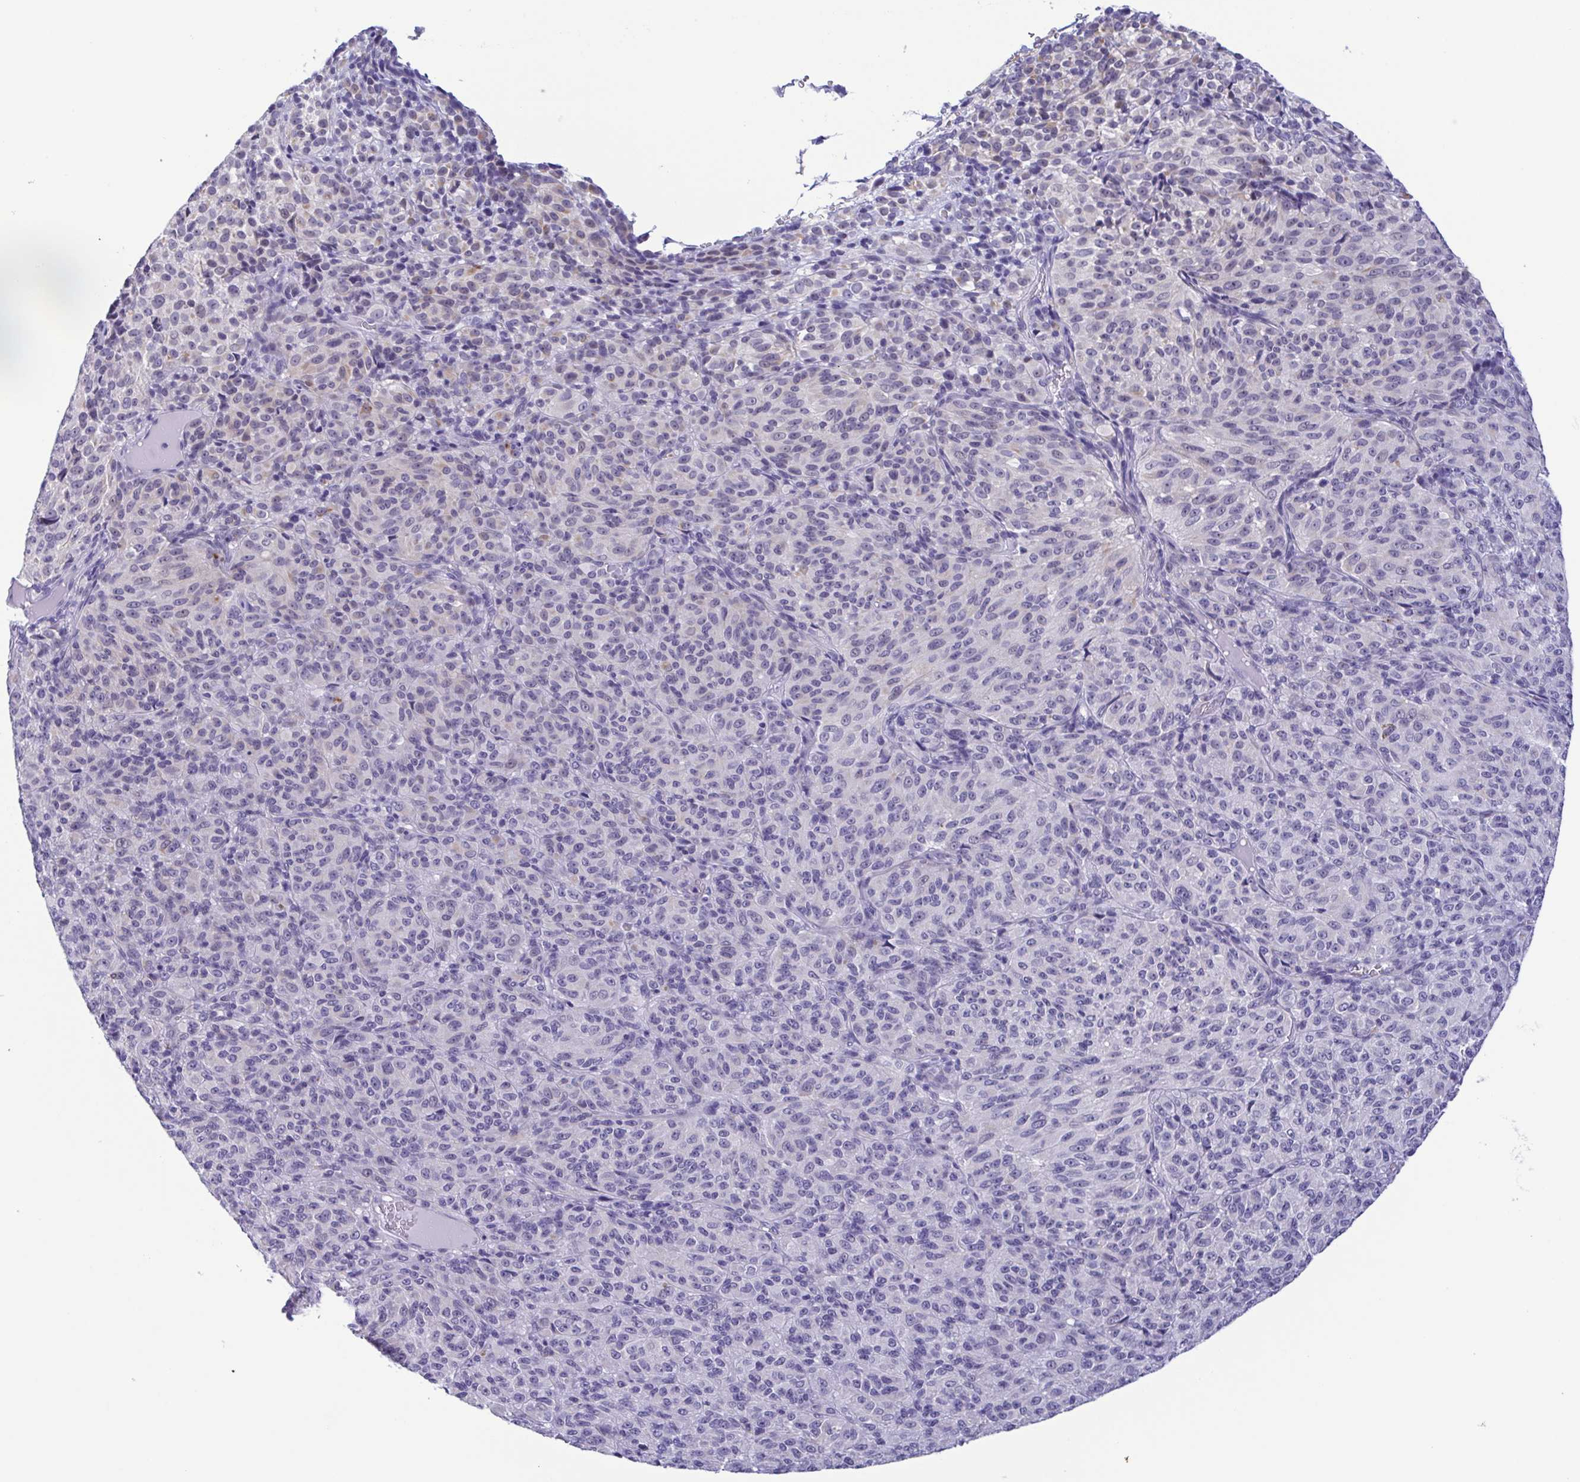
{"staining": {"intensity": "negative", "quantity": "none", "location": "none"}, "tissue": "melanoma", "cell_type": "Tumor cells", "image_type": "cancer", "snomed": [{"axis": "morphology", "description": "Malignant melanoma, Metastatic site"}, {"axis": "topography", "description": "Brain"}], "caption": "The histopathology image reveals no significant positivity in tumor cells of malignant melanoma (metastatic site). (DAB (3,3'-diaminobenzidine) immunohistochemistry (IHC), high magnification).", "gene": "MYL7", "patient": {"sex": "female", "age": 56}}